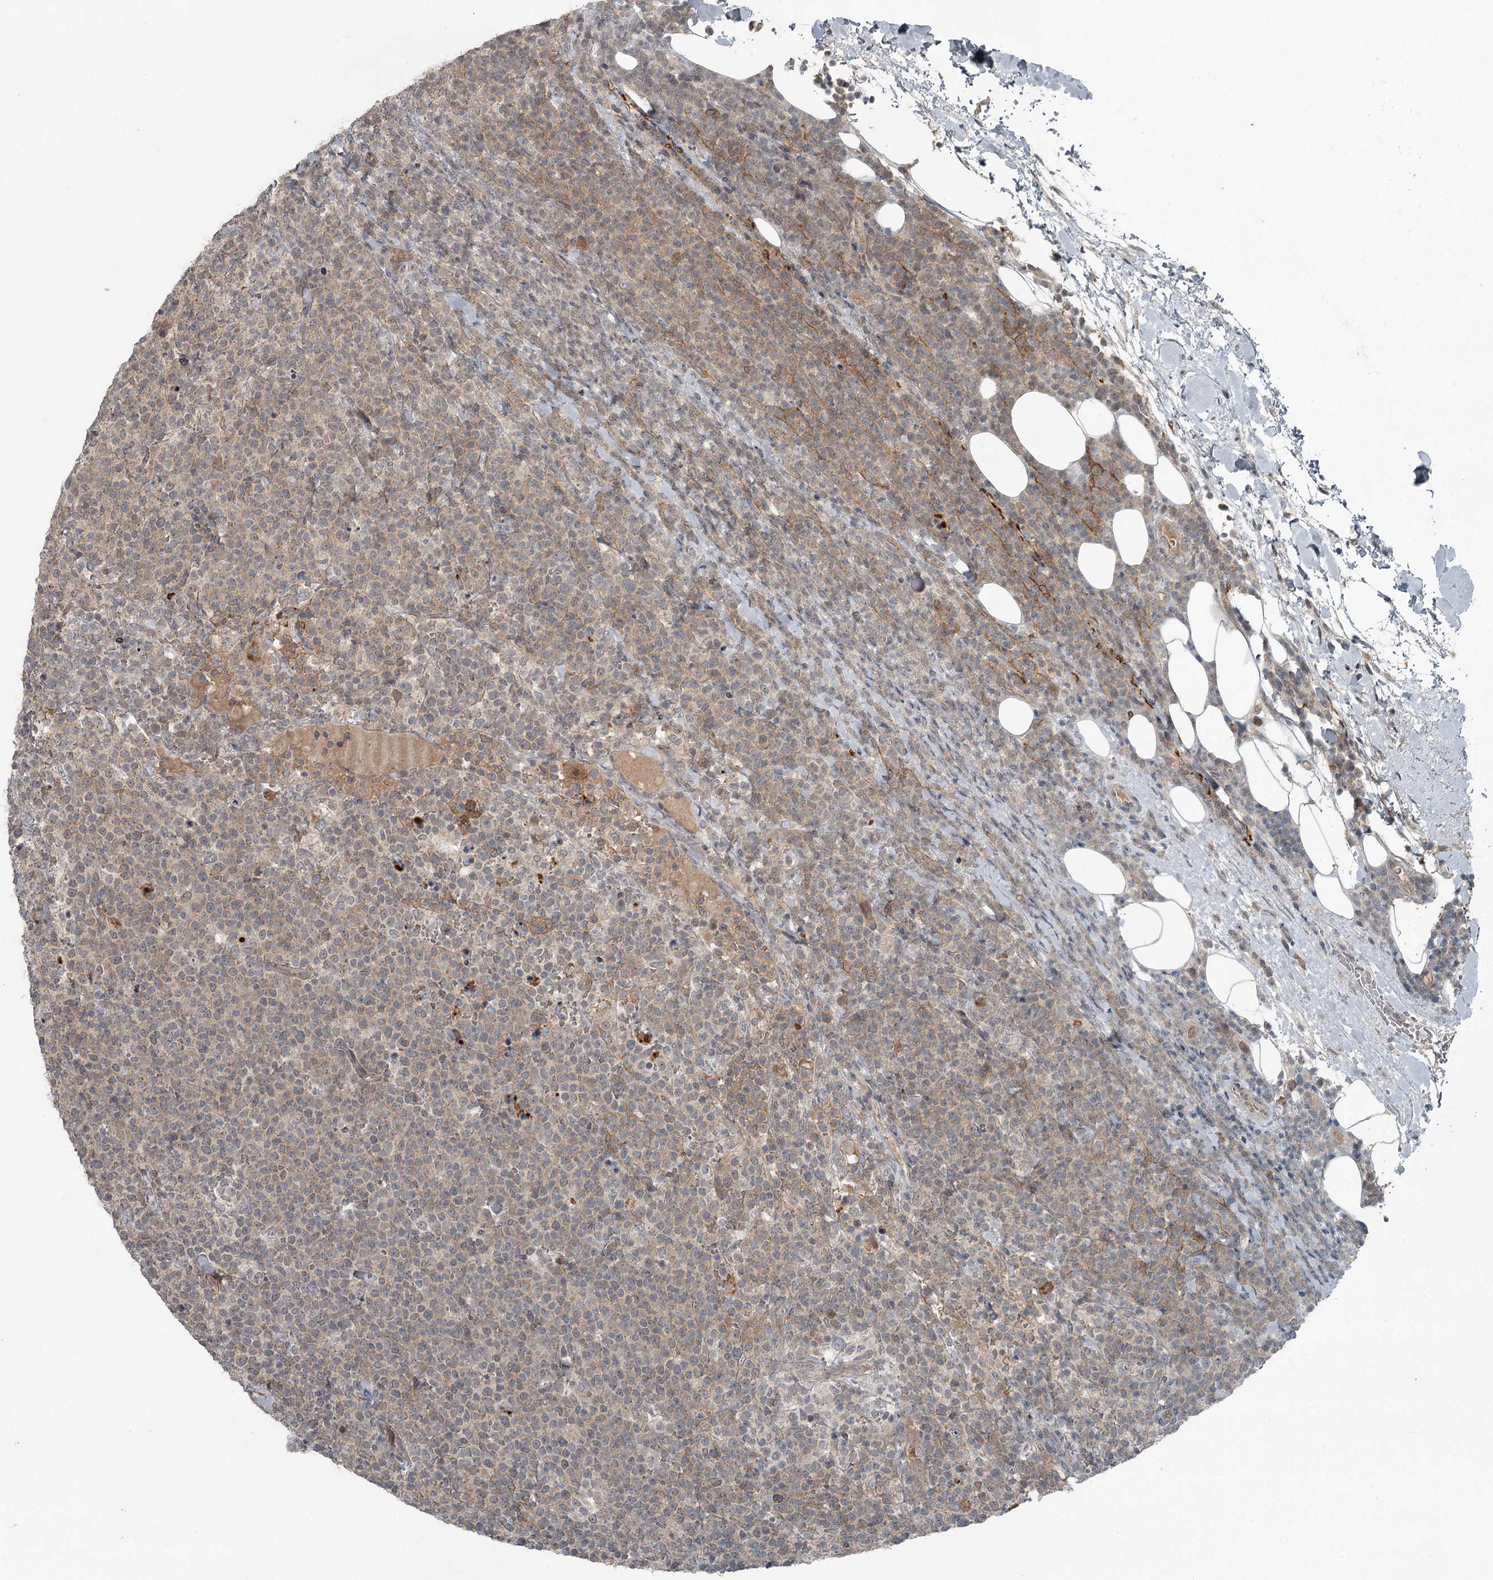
{"staining": {"intensity": "weak", "quantity": "25%-75%", "location": "cytoplasmic/membranous"}, "tissue": "lymphoma", "cell_type": "Tumor cells", "image_type": "cancer", "snomed": [{"axis": "morphology", "description": "Malignant lymphoma, non-Hodgkin's type, High grade"}, {"axis": "topography", "description": "Lymph node"}], "caption": "High-magnification brightfield microscopy of lymphoma stained with DAB (3,3'-diaminobenzidine) (brown) and counterstained with hematoxylin (blue). tumor cells exhibit weak cytoplasmic/membranous staining is appreciated in approximately25%-75% of cells.", "gene": "SLC39A8", "patient": {"sex": "male", "age": 61}}